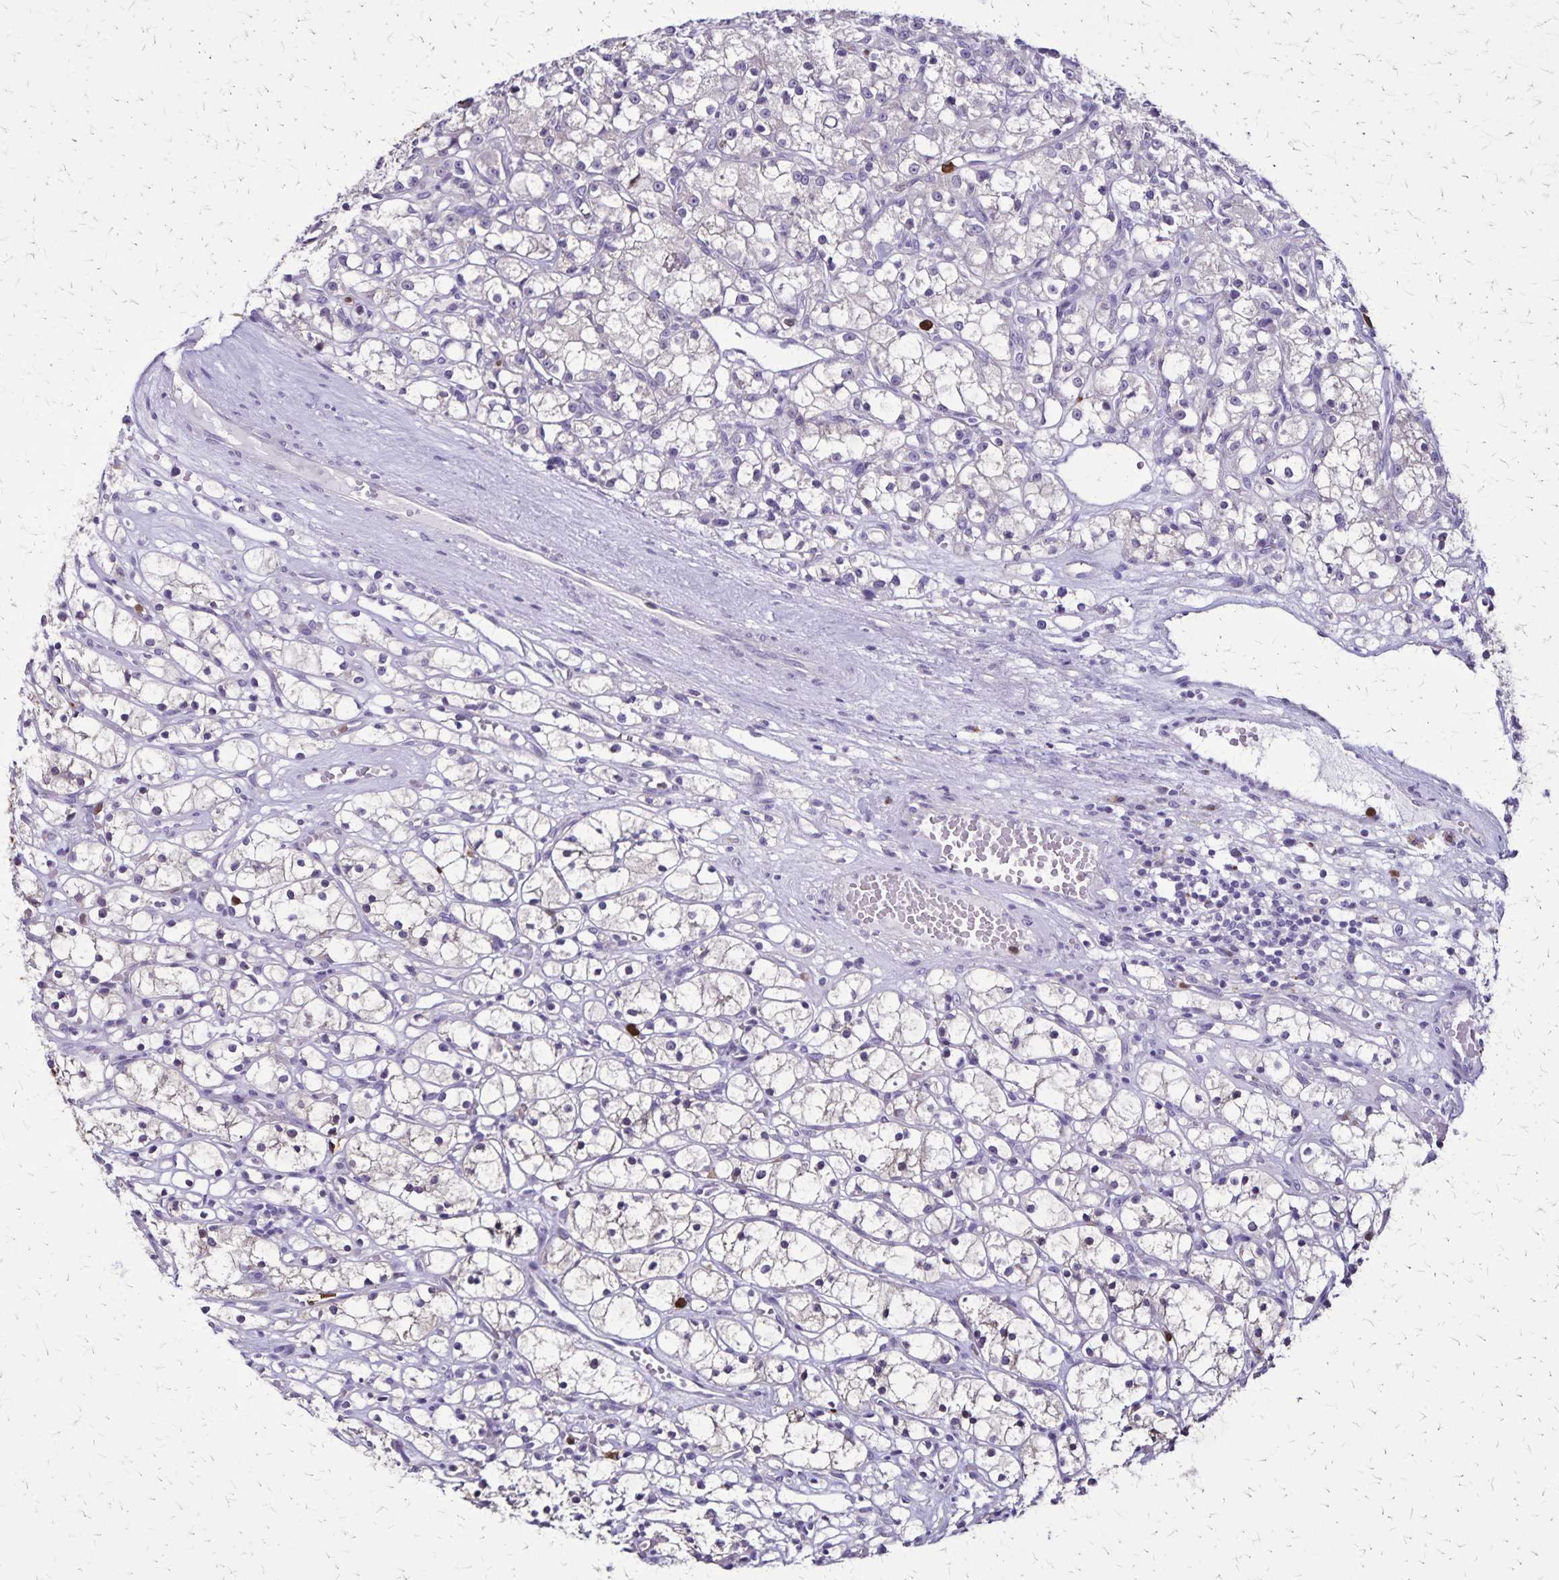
{"staining": {"intensity": "negative", "quantity": "none", "location": "none"}, "tissue": "renal cancer", "cell_type": "Tumor cells", "image_type": "cancer", "snomed": [{"axis": "morphology", "description": "Adenocarcinoma, NOS"}, {"axis": "topography", "description": "Kidney"}], "caption": "The histopathology image displays no staining of tumor cells in adenocarcinoma (renal).", "gene": "ULBP3", "patient": {"sex": "female", "age": 59}}